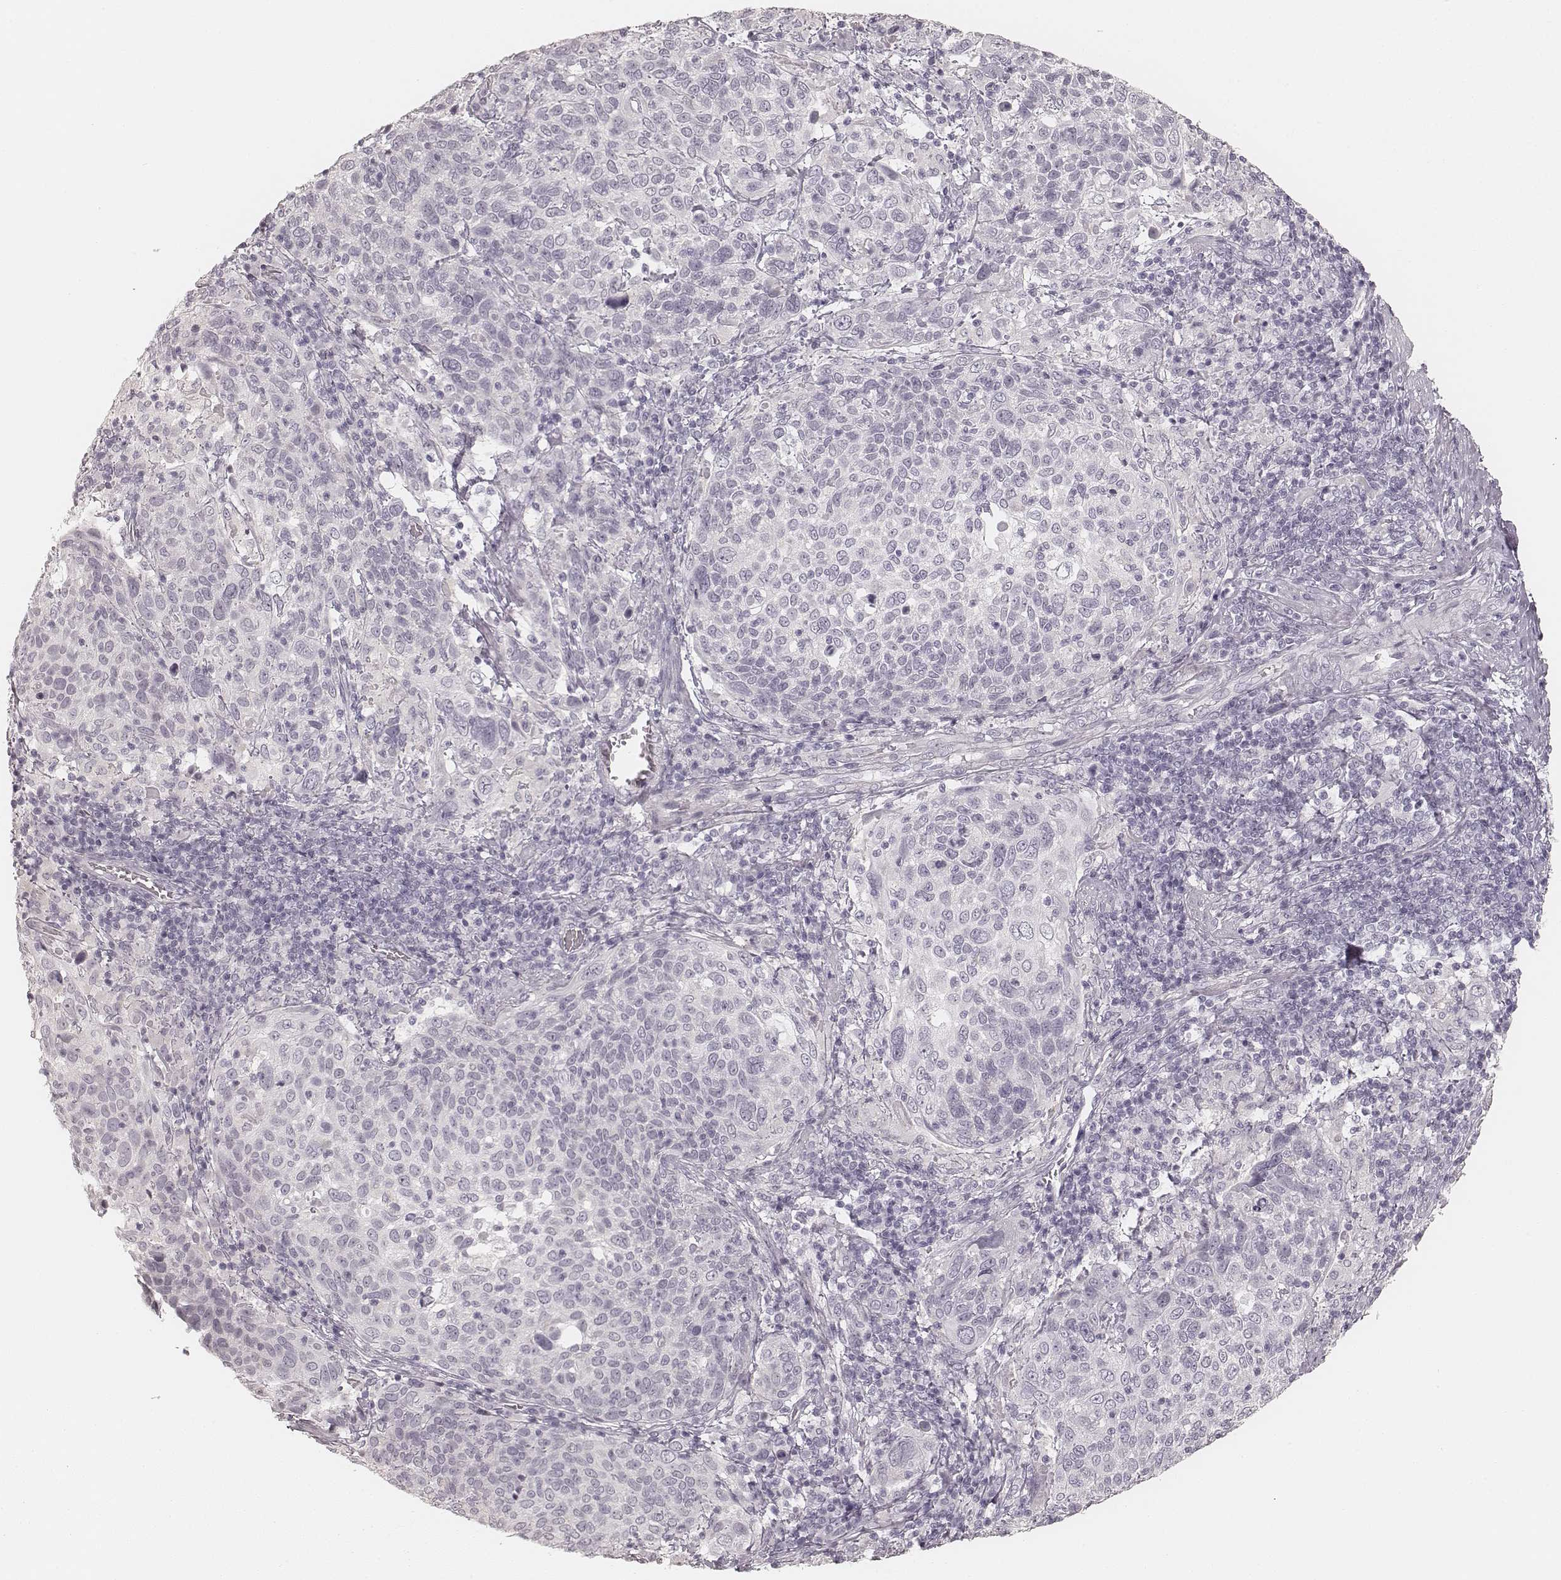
{"staining": {"intensity": "negative", "quantity": "none", "location": "none"}, "tissue": "cervical cancer", "cell_type": "Tumor cells", "image_type": "cancer", "snomed": [{"axis": "morphology", "description": "Squamous cell carcinoma, NOS"}, {"axis": "topography", "description": "Cervix"}], "caption": "An immunohistochemistry (IHC) image of cervical cancer is shown. There is no staining in tumor cells of cervical cancer.", "gene": "HNF4G", "patient": {"sex": "female", "age": 61}}